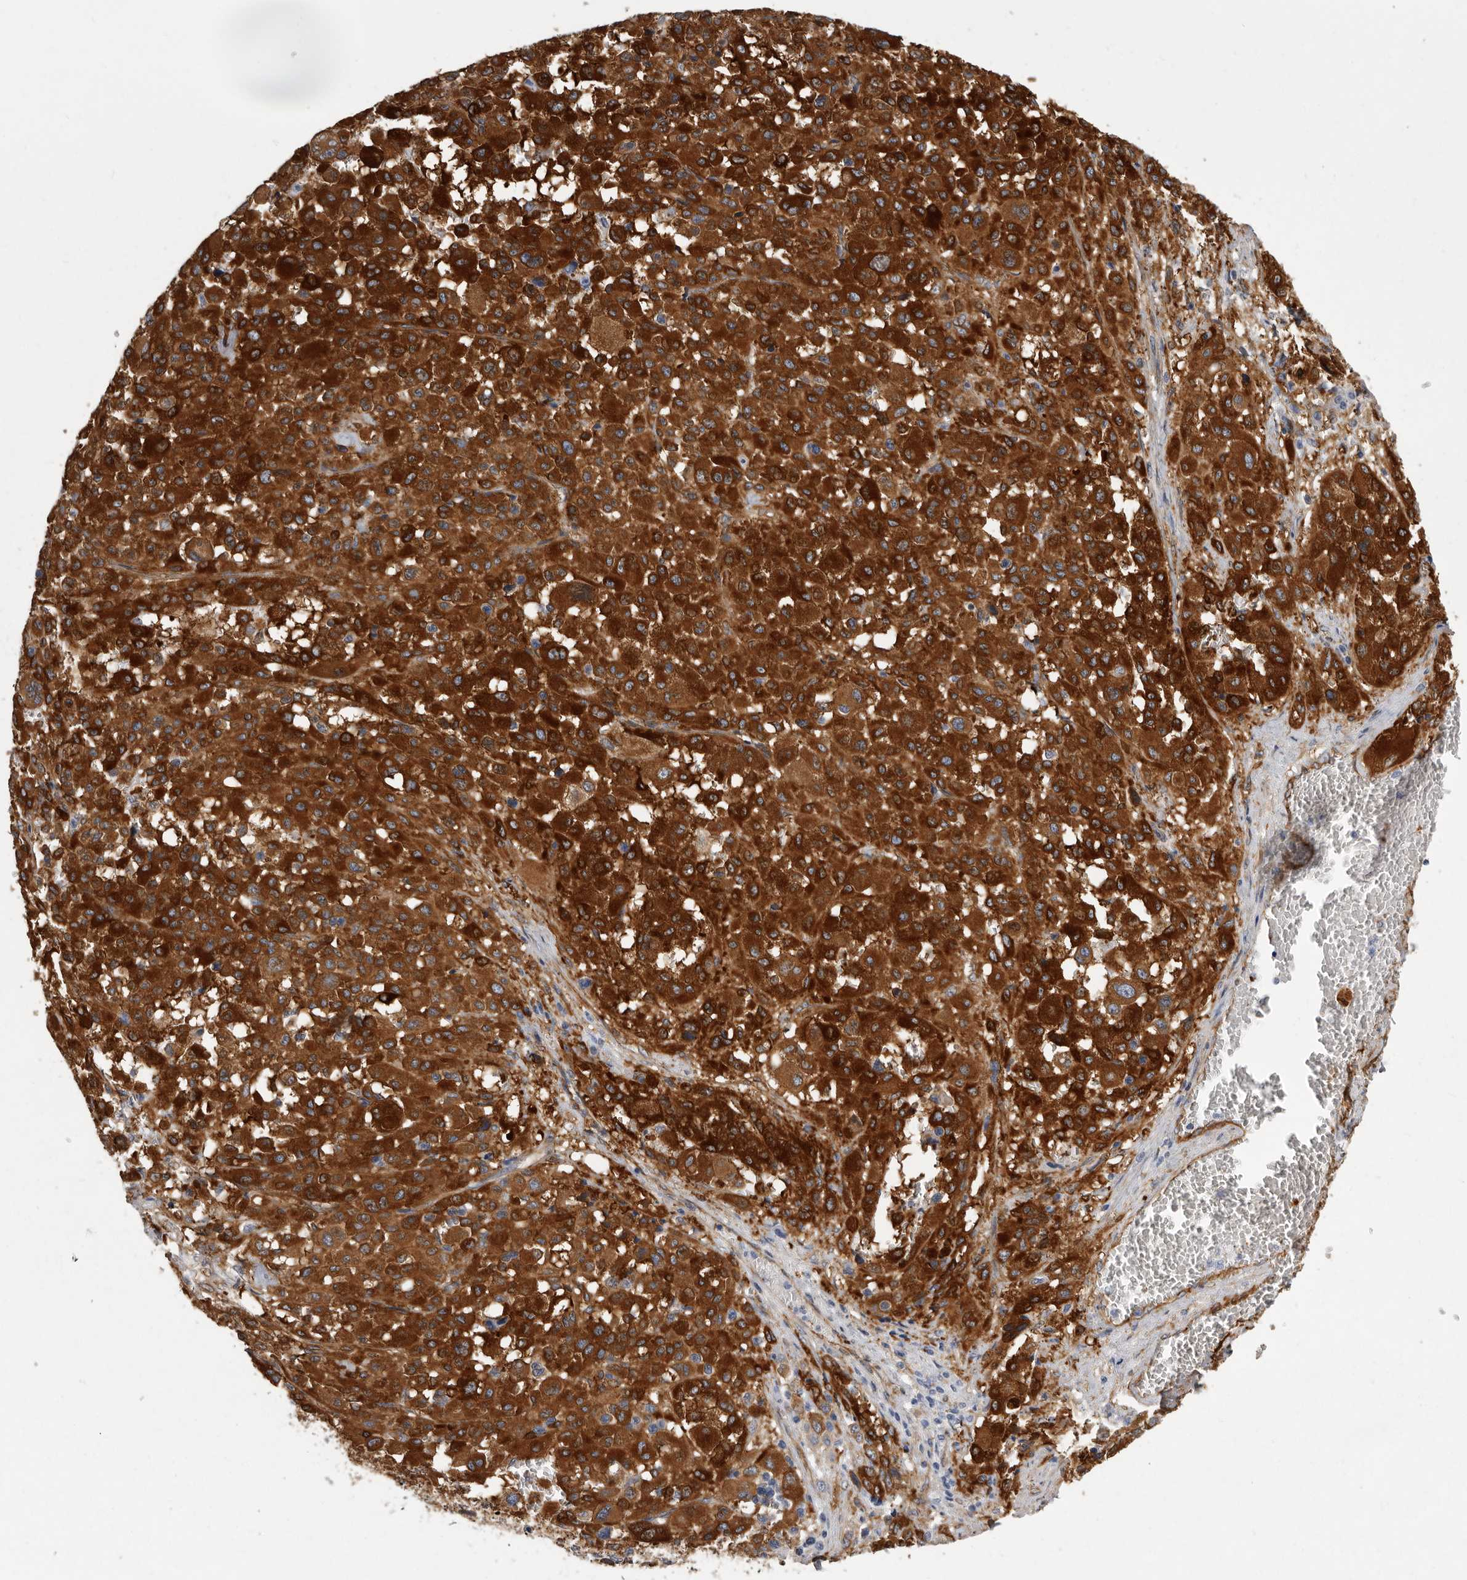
{"staining": {"intensity": "strong", "quantity": ">75%", "location": "cytoplasmic/membranous"}, "tissue": "melanoma", "cell_type": "Tumor cells", "image_type": "cancer", "snomed": [{"axis": "morphology", "description": "Malignant melanoma, Metastatic site"}, {"axis": "topography", "description": "Skin"}], "caption": "This is a histology image of immunohistochemistry (IHC) staining of malignant melanoma (metastatic site), which shows strong staining in the cytoplasmic/membranous of tumor cells.", "gene": "ENAH", "patient": {"sex": "female", "age": 74}}